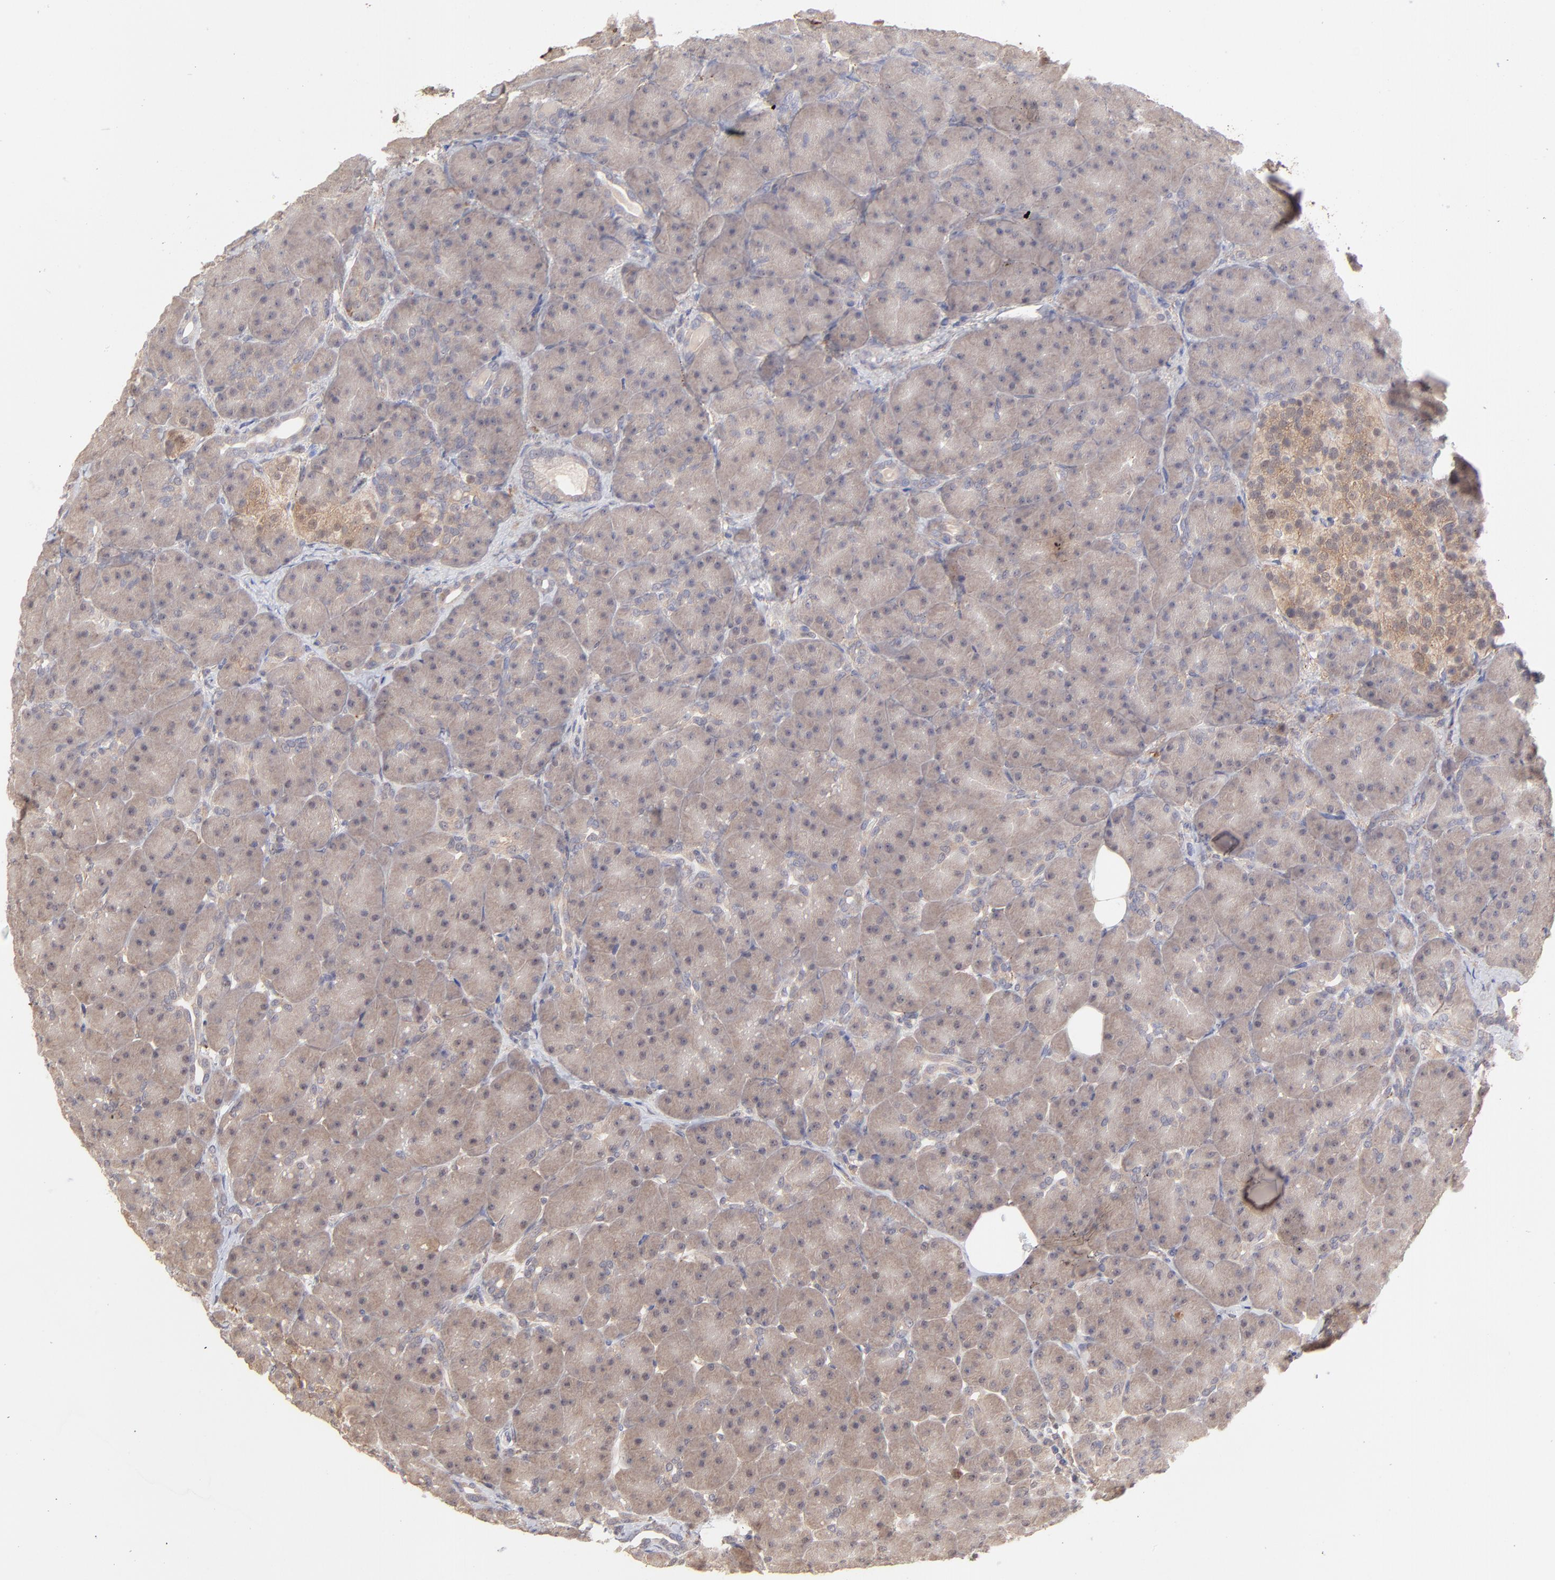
{"staining": {"intensity": "weak", "quantity": ">75%", "location": "cytoplasmic/membranous"}, "tissue": "pancreas", "cell_type": "Exocrine glandular cells", "image_type": "normal", "snomed": [{"axis": "morphology", "description": "Normal tissue, NOS"}, {"axis": "topography", "description": "Pancreas"}], "caption": "Weak cytoplasmic/membranous expression for a protein is present in approximately >75% of exocrine glandular cells of normal pancreas using immunohistochemistry.", "gene": "PSMD14", "patient": {"sex": "male", "age": 66}}